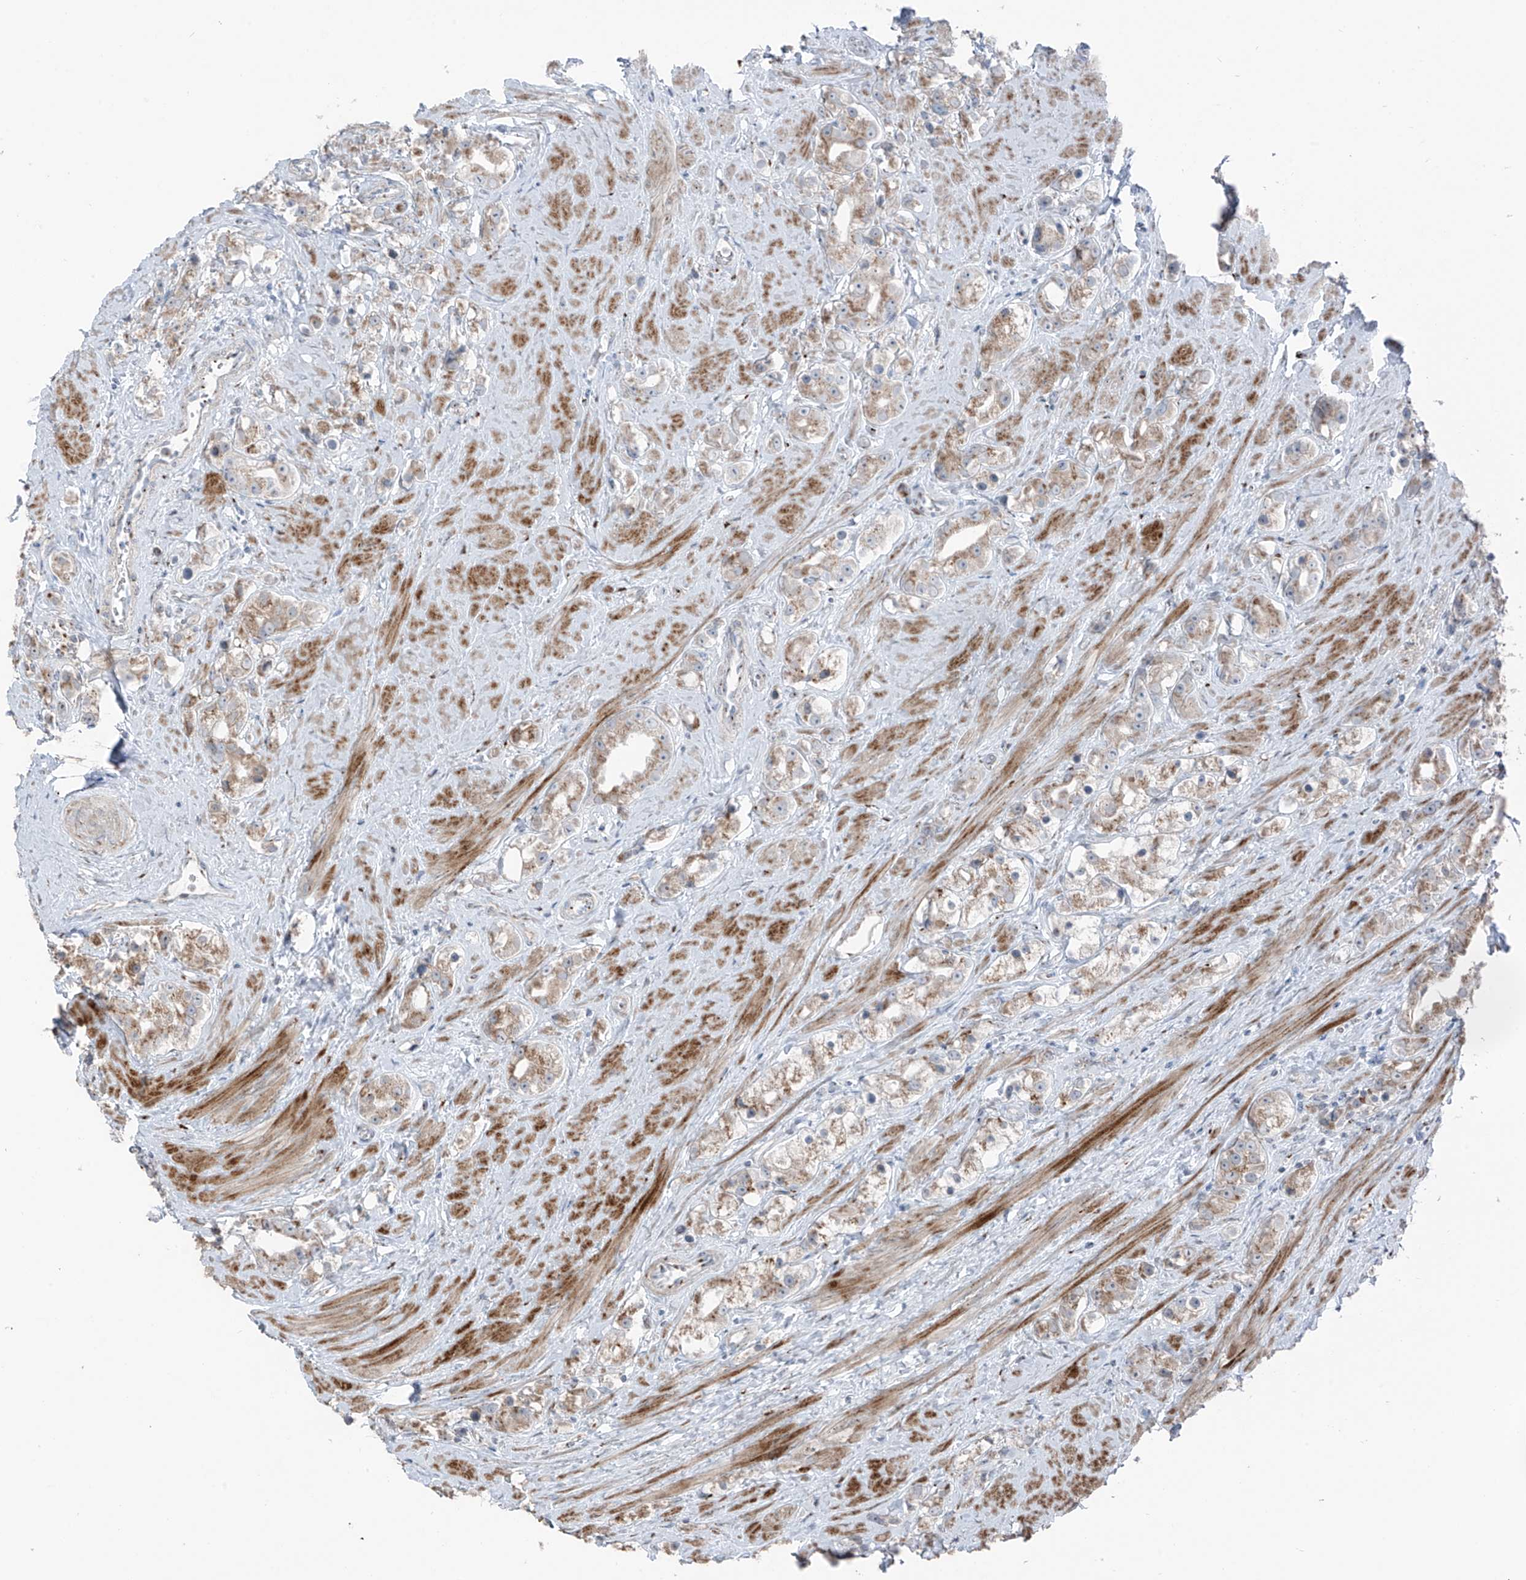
{"staining": {"intensity": "moderate", "quantity": "25%-75%", "location": "cytoplasmic/membranous"}, "tissue": "prostate cancer", "cell_type": "Tumor cells", "image_type": "cancer", "snomed": [{"axis": "morphology", "description": "Adenocarcinoma, NOS"}, {"axis": "topography", "description": "Prostate"}], "caption": "Immunohistochemical staining of human adenocarcinoma (prostate) exhibits moderate cytoplasmic/membranous protein expression in about 25%-75% of tumor cells.", "gene": "ERLEC1", "patient": {"sex": "male", "age": 79}}